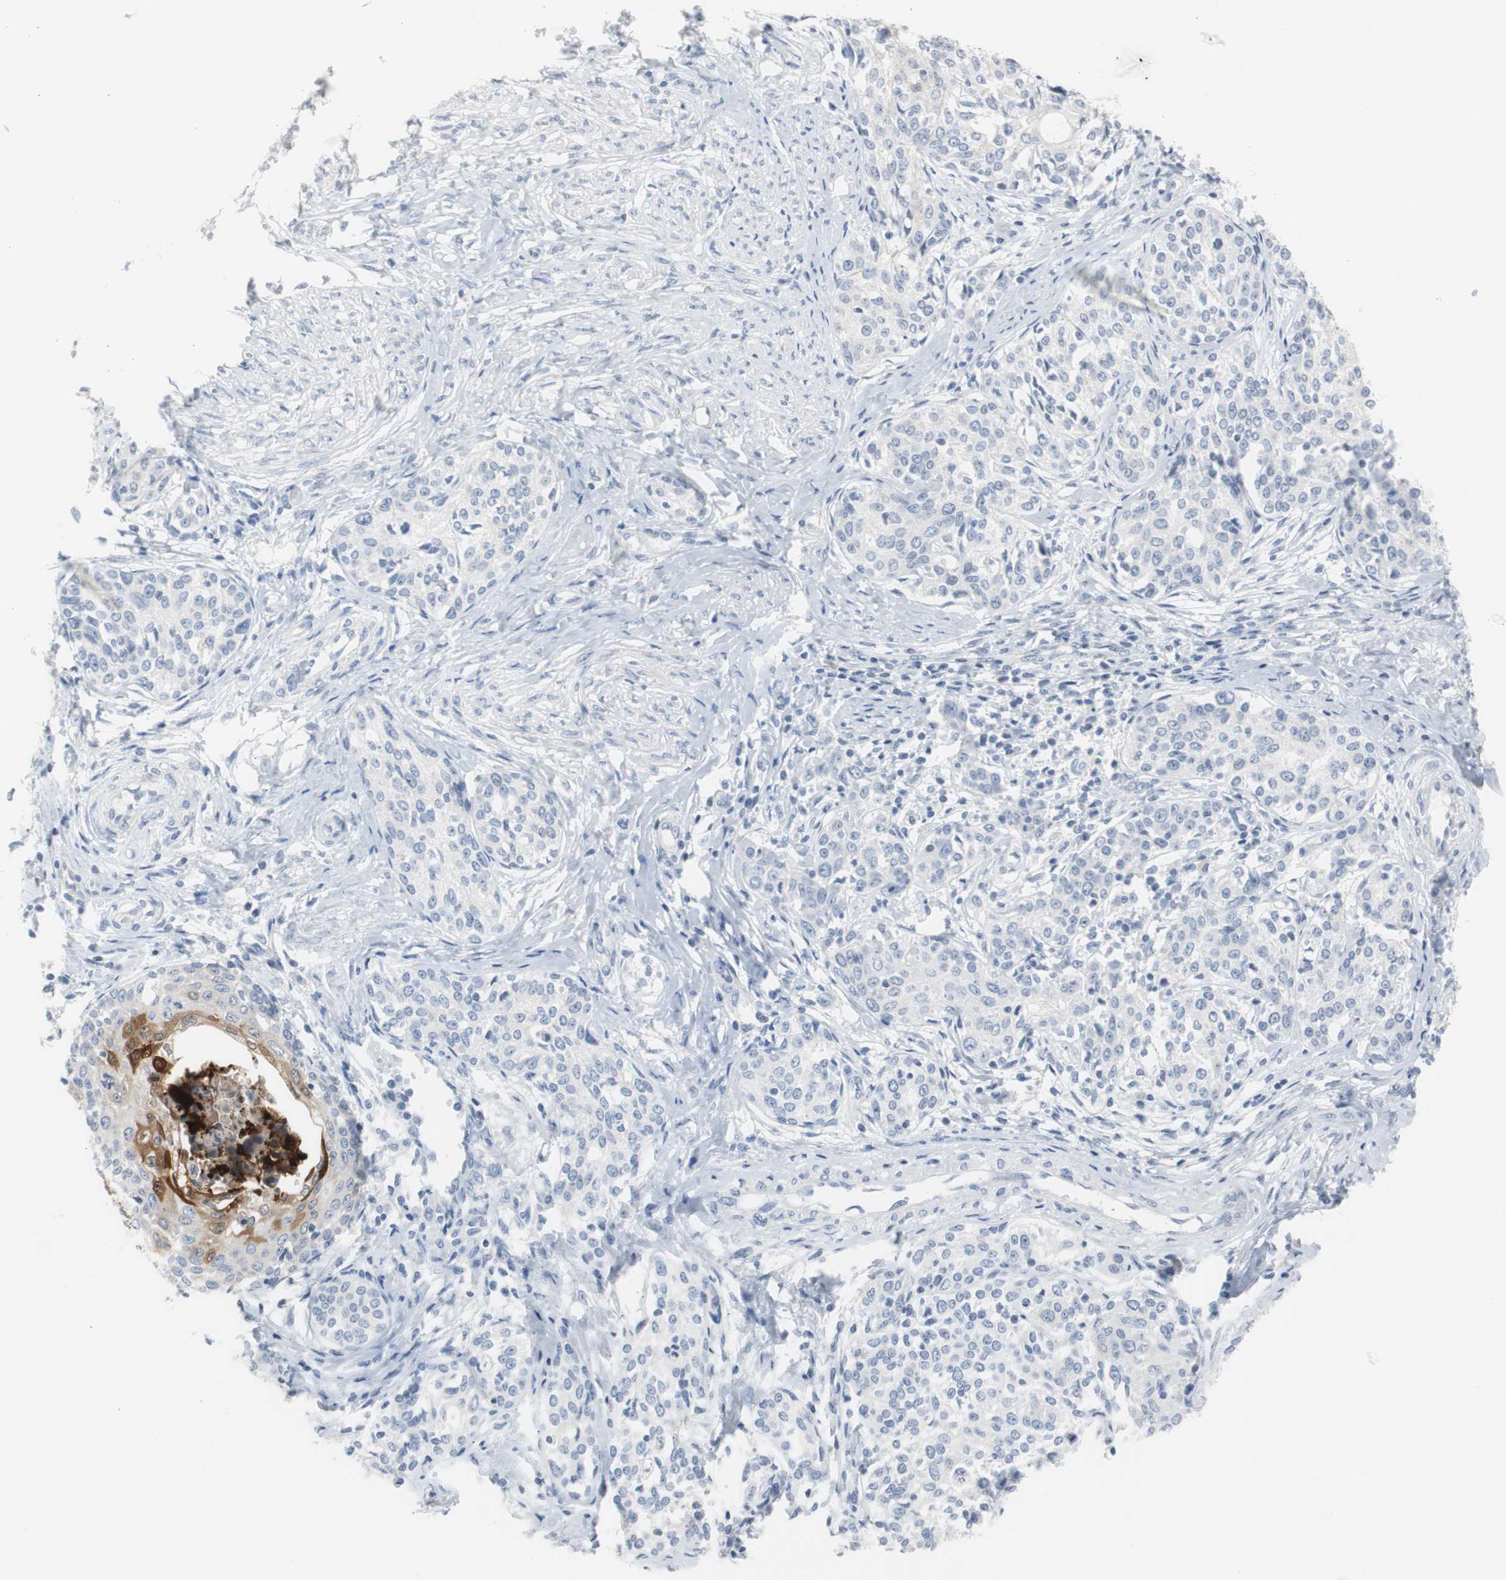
{"staining": {"intensity": "strong", "quantity": "<25%", "location": "cytoplasmic/membranous,nuclear"}, "tissue": "cervical cancer", "cell_type": "Tumor cells", "image_type": "cancer", "snomed": [{"axis": "morphology", "description": "Squamous cell carcinoma, NOS"}, {"axis": "morphology", "description": "Adenocarcinoma, NOS"}, {"axis": "topography", "description": "Cervix"}], "caption": "Cervical cancer stained with a protein marker reveals strong staining in tumor cells.", "gene": "S100A7", "patient": {"sex": "female", "age": 52}}